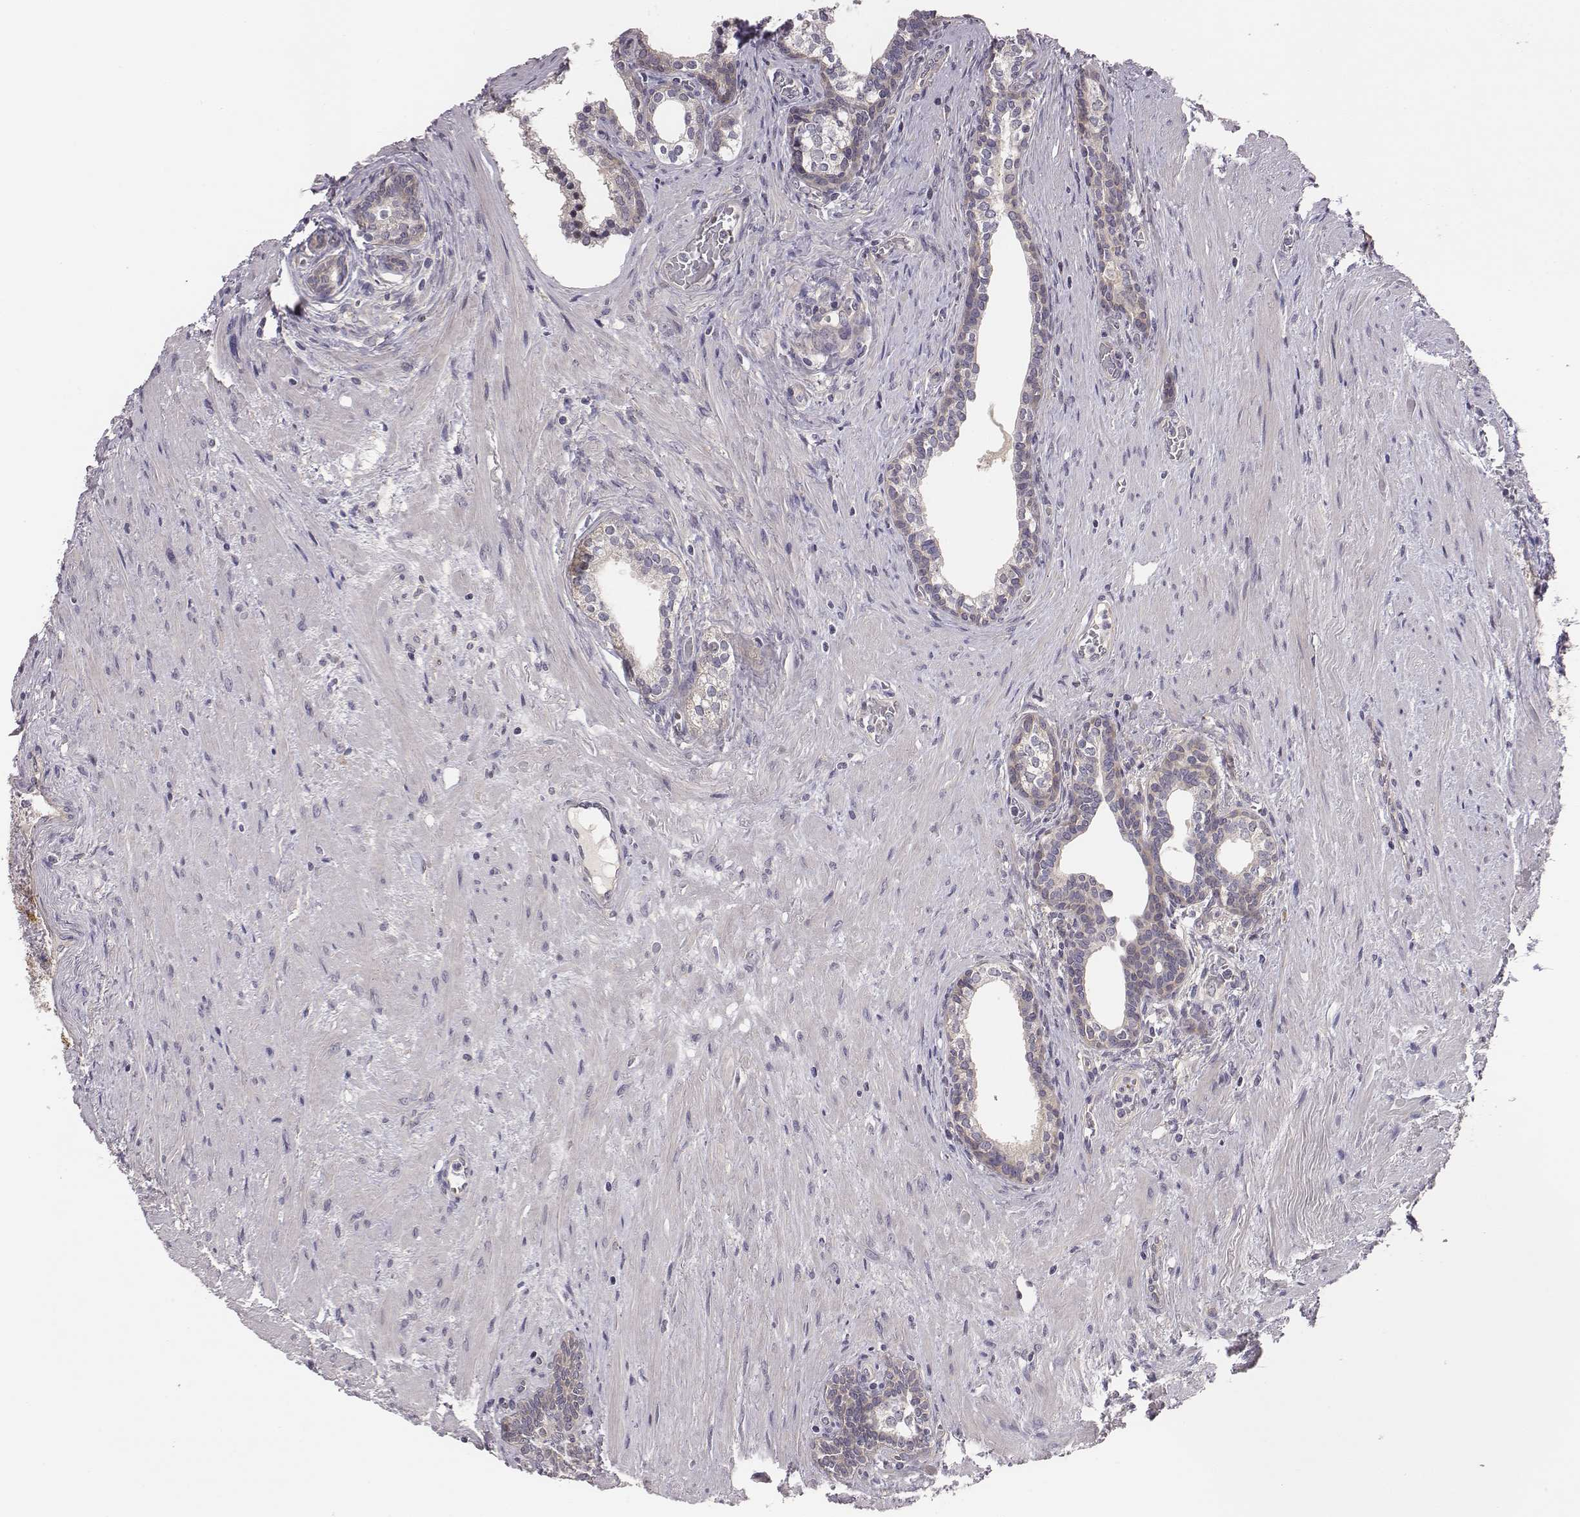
{"staining": {"intensity": "weak", "quantity": ">75%", "location": "cytoplasmic/membranous"}, "tissue": "prostate cancer", "cell_type": "Tumor cells", "image_type": "cancer", "snomed": [{"axis": "morphology", "description": "Adenocarcinoma, NOS"}, {"axis": "morphology", "description": "Adenocarcinoma, High grade"}, {"axis": "topography", "description": "Prostate"}], "caption": "A brown stain highlights weak cytoplasmic/membranous positivity of a protein in prostate high-grade adenocarcinoma tumor cells.", "gene": "SMURF2", "patient": {"sex": "male", "age": 61}}